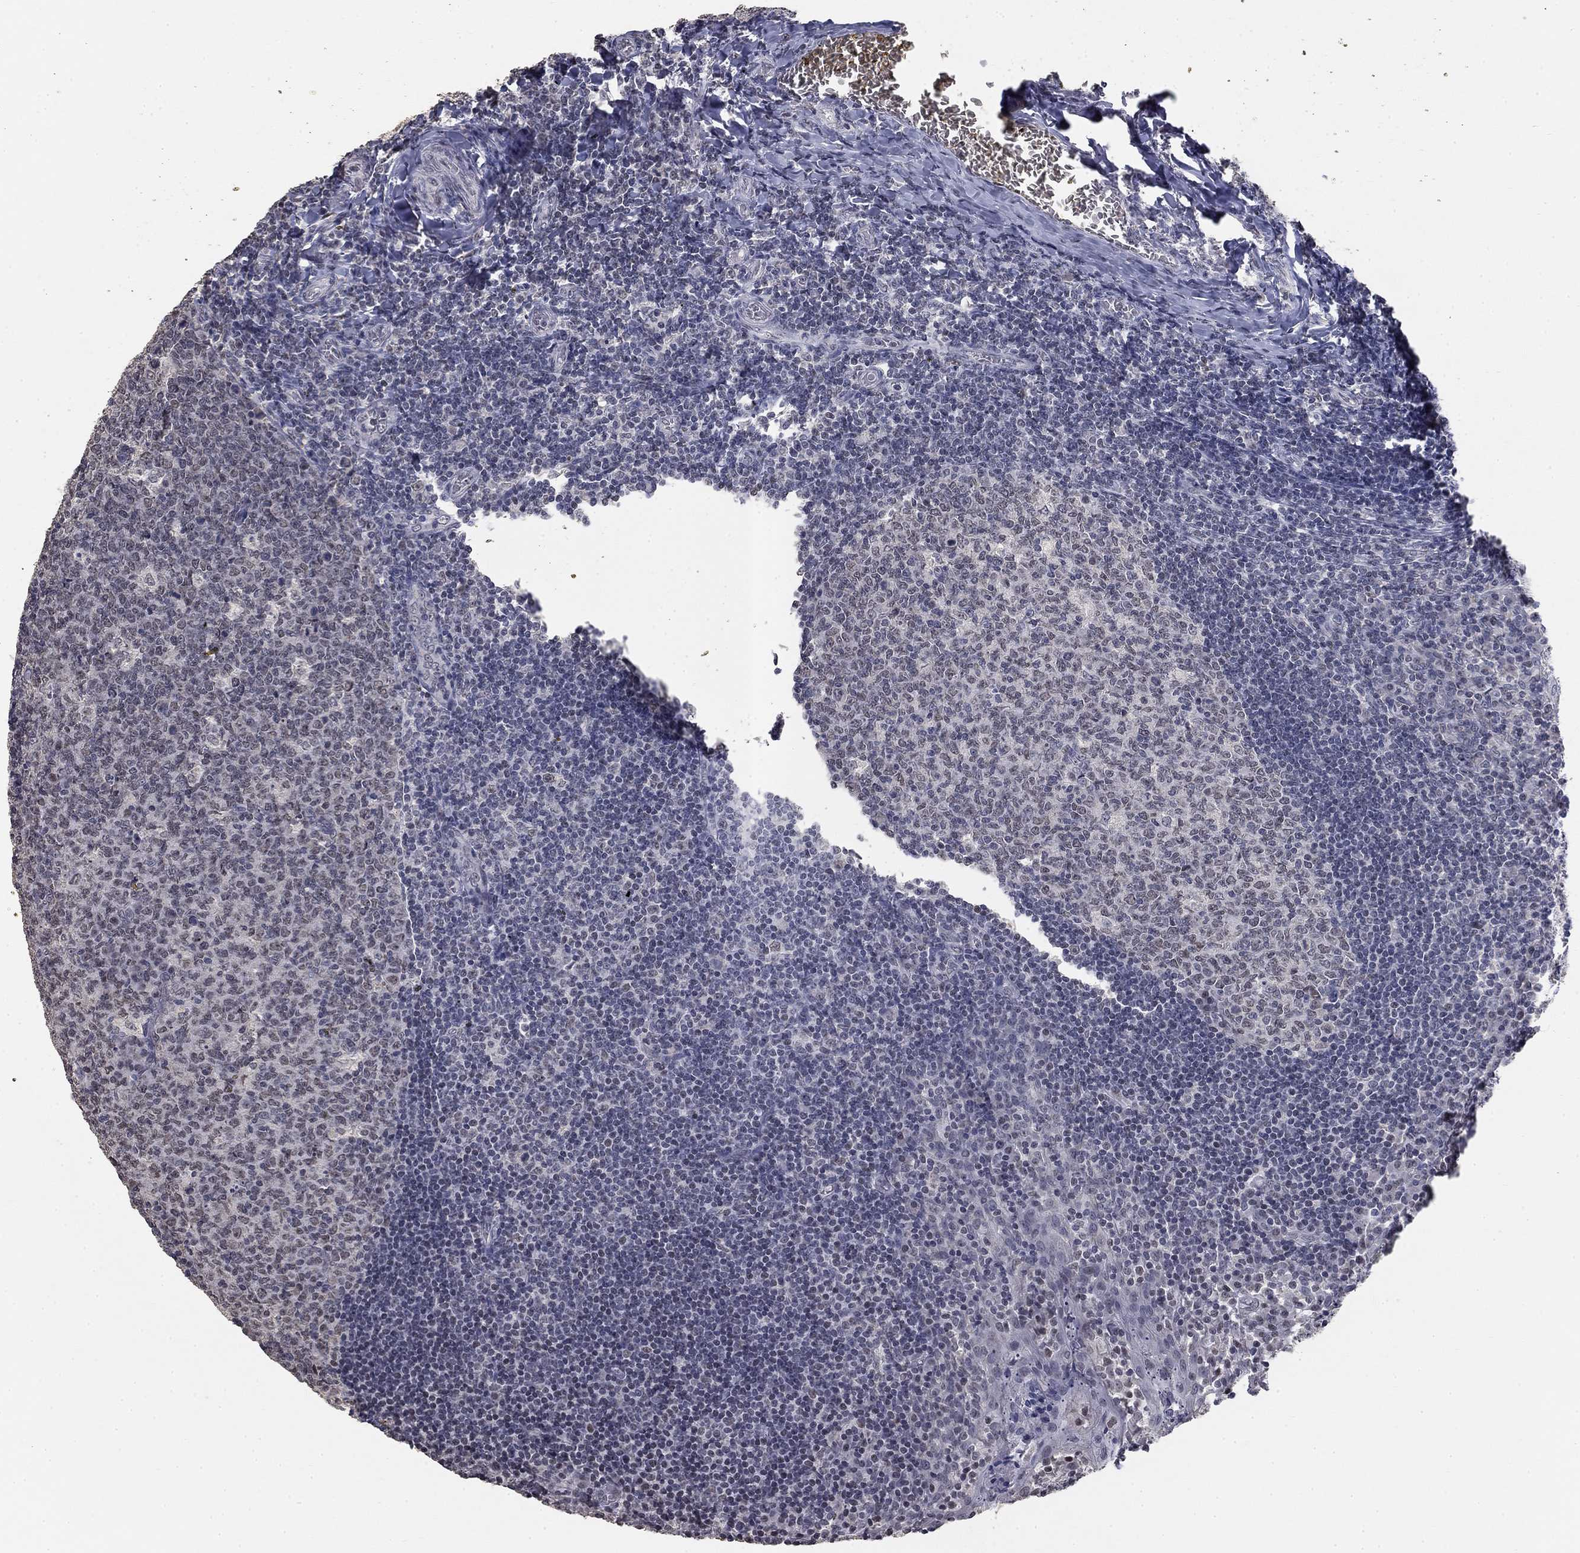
{"staining": {"intensity": "negative", "quantity": "none", "location": "none"}, "tissue": "tonsil", "cell_type": "Germinal center cells", "image_type": "normal", "snomed": [{"axis": "morphology", "description": "Normal tissue, NOS"}, {"axis": "topography", "description": "Tonsil"}], "caption": "Germinal center cells show no significant protein positivity in benign tonsil. (Brightfield microscopy of DAB immunohistochemistry at high magnification).", "gene": "SPATA33", "patient": {"sex": "female", "age": 13}}